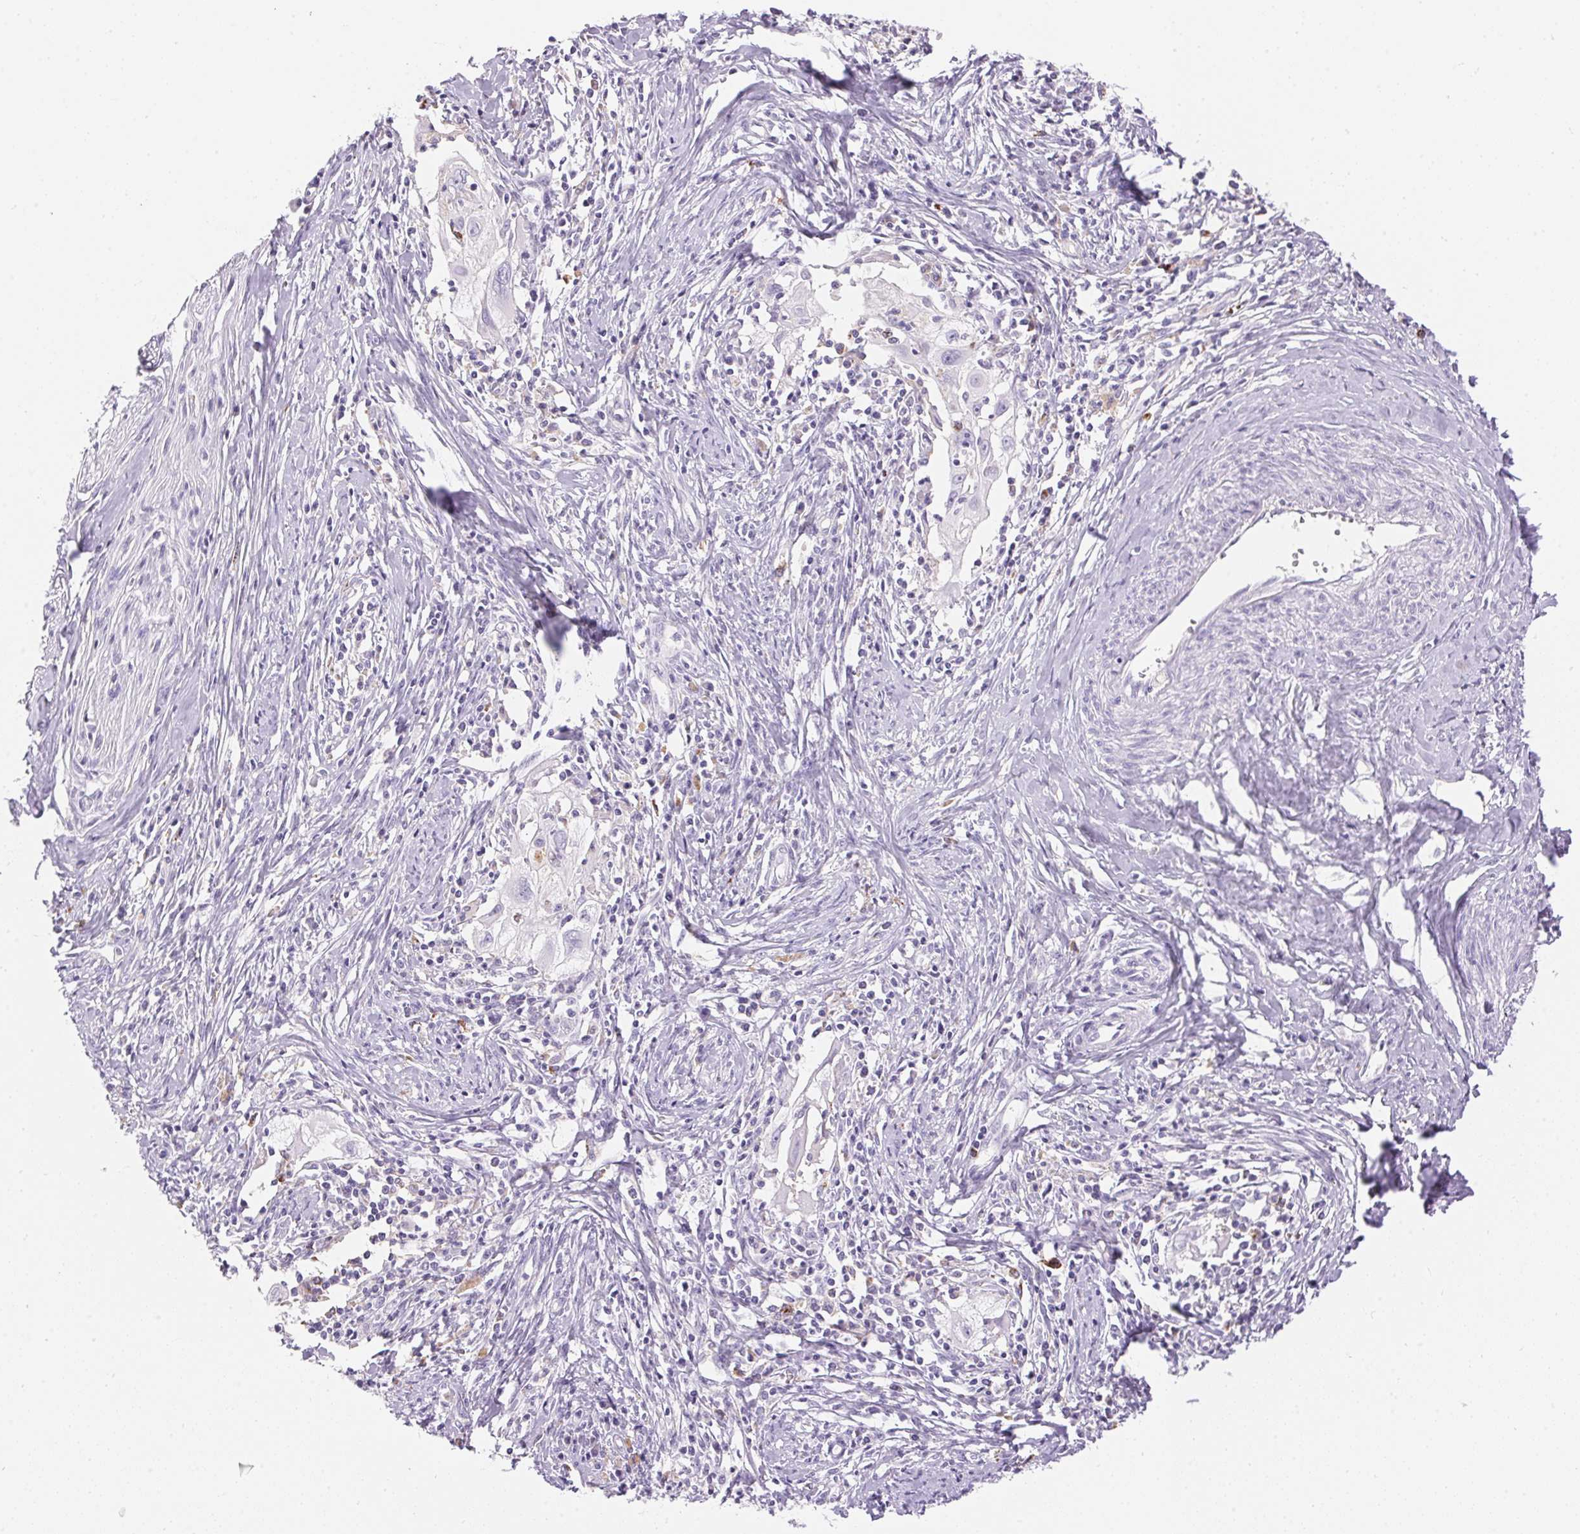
{"staining": {"intensity": "negative", "quantity": "none", "location": "none"}, "tissue": "cervical cancer", "cell_type": "Tumor cells", "image_type": "cancer", "snomed": [{"axis": "morphology", "description": "Squamous cell carcinoma, NOS"}, {"axis": "topography", "description": "Cervix"}], "caption": "Immunohistochemistry (IHC) of cervical cancer (squamous cell carcinoma) shows no expression in tumor cells.", "gene": "PNLIPRP3", "patient": {"sex": "female", "age": 30}}